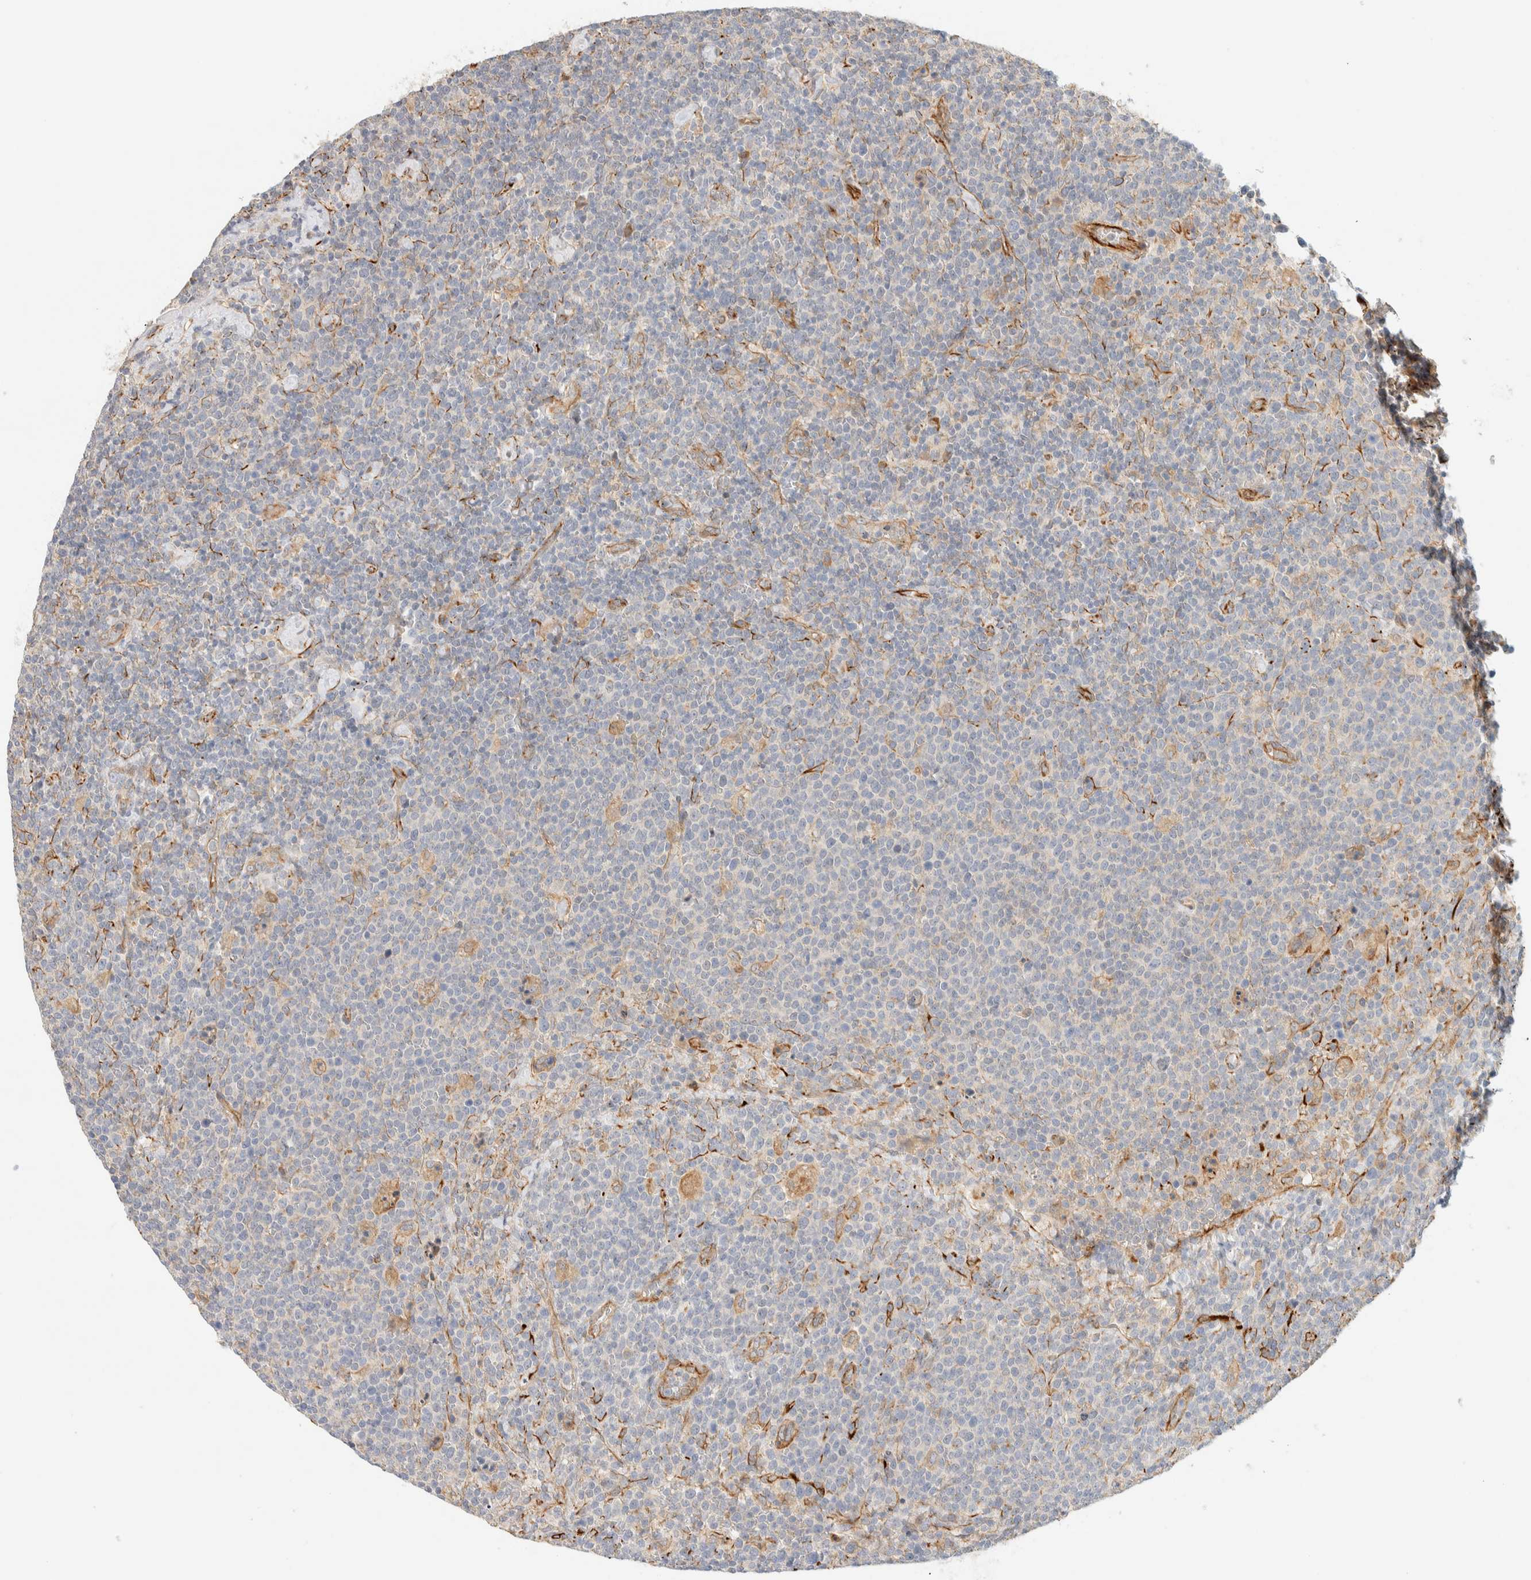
{"staining": {"intensity": "weak", "quantity": "<25%", "location": "cytoplasmic/membranous"}, "tissue": "lymphoma", "cell_type": "Tumor cells", "image_type": "cancer", "snomed": [{"axis": "morphology", "description": "Malignant lymphoma, non-Hodgkin's type, High grade"}, {"axis": "topography", "description": "Lymph node"}], "caption": "Histopathology image shows no significant protein positivity in tumor cells of malignant lymphoma, non-Hodgkin's type (high-grade).", "gene": "FAT1", "patient": {"sex": "male", "age": 61}}